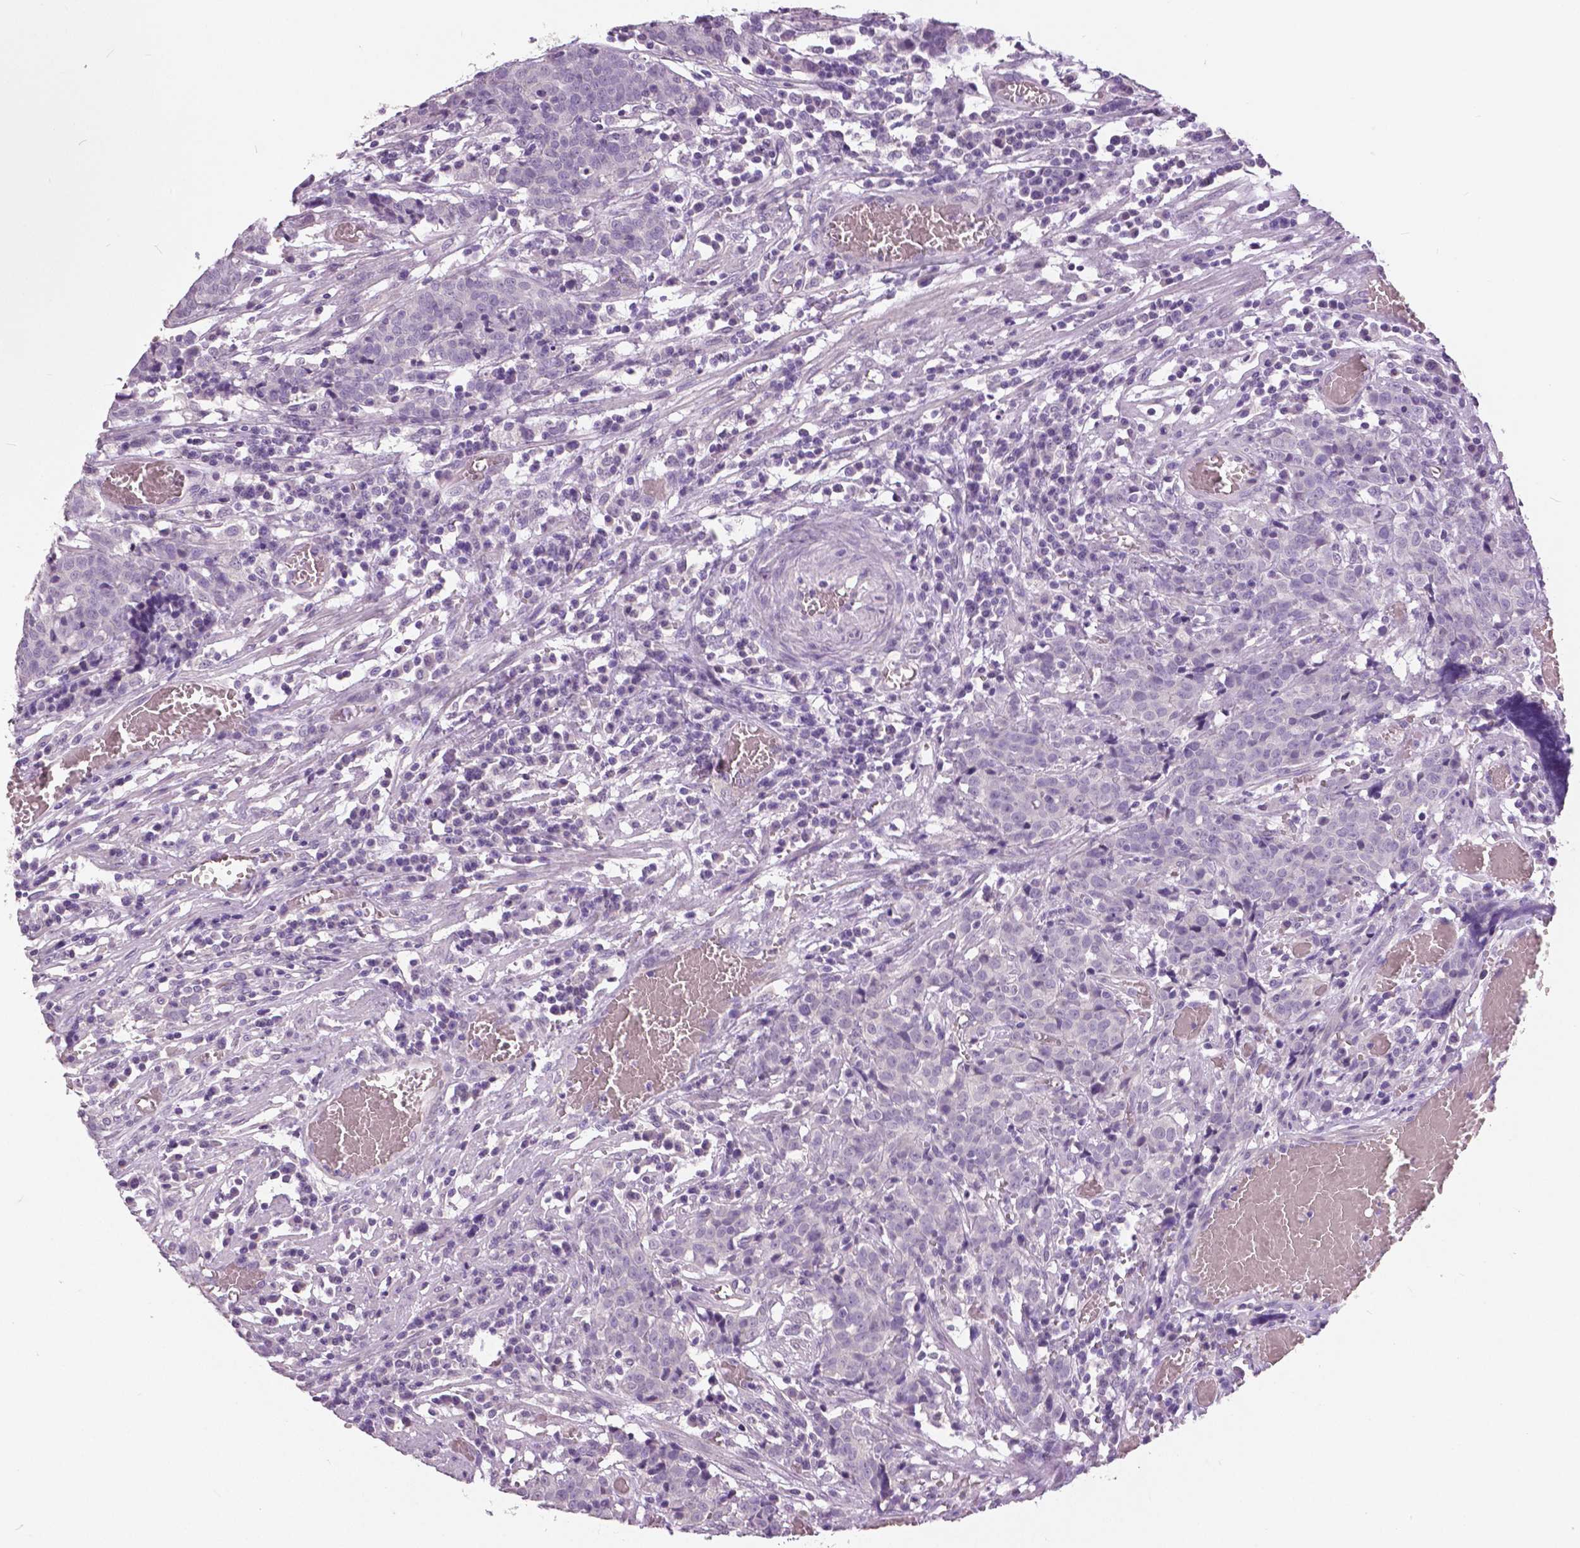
{"staining": {"intensity": "negative", "quantity": "none", "location": "none"}, "tissue": "prostate cancer", "cell_type": "Tumor cells", "image_type": "cancer", "snomed": [{"axis": "morphology", "description": "Adenocarcinoma, High grade"}, {"axis": "topography", "description": "Prostate and seminal vesicle, NOS"}], "caption": "Tumor cells are negative for brown protein staining in prostate adenocarcinoma (high-grade).", "gene": "GRIN2A", "patient": {"sex": "male", "age": 60}}